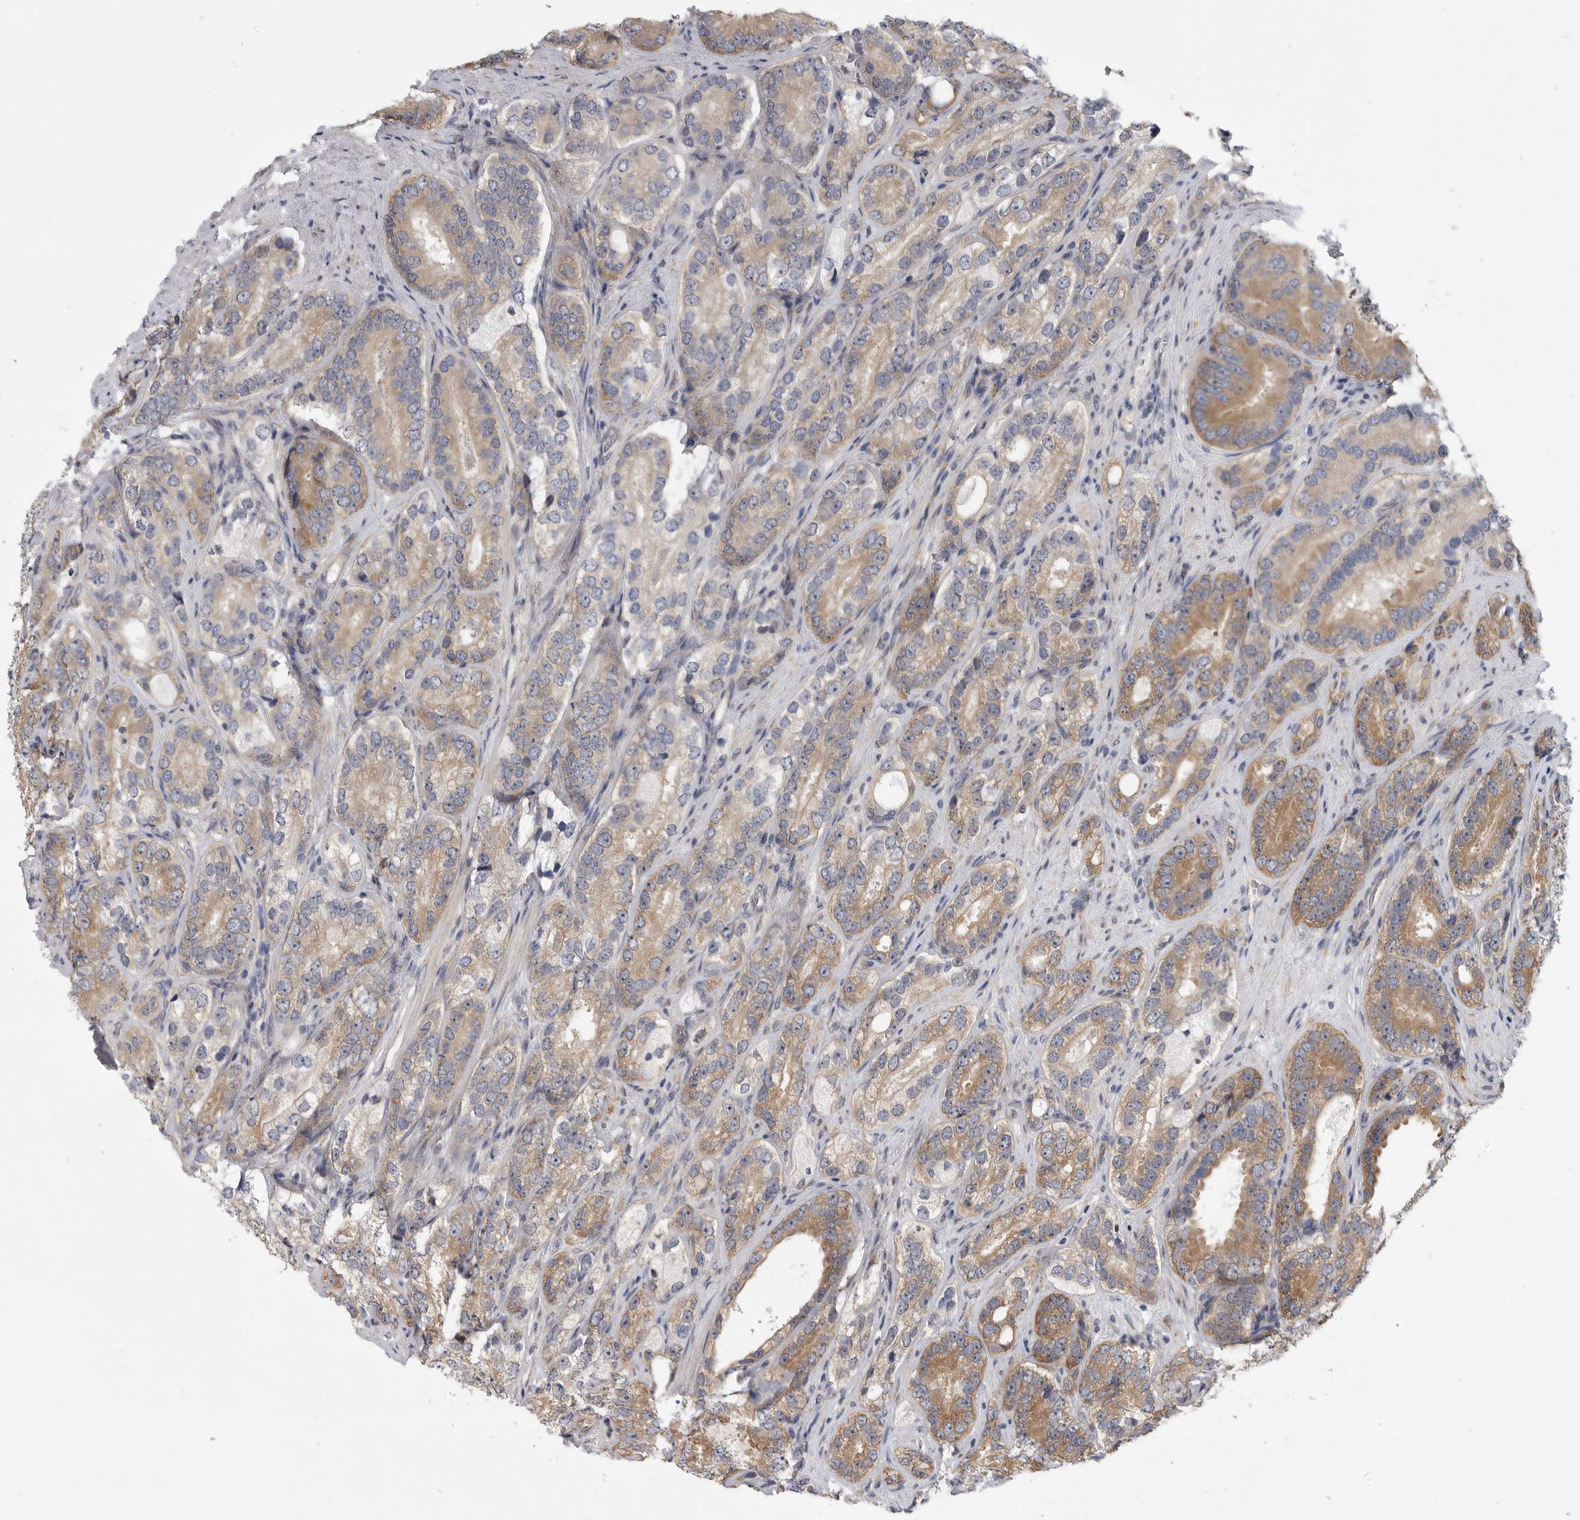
{"staining": {"intensity": "moderate", "quantity": ">75%", "location": "cytoplasmic/membranous"}, "tissue": "prostate cancer", "cell_type": "Tumor cells", "image_type": "cancer", "snomed": [{"axis": "morphology", "description": "Adenocarcinoma, High grade"}, {"axis": "topography", "description": "Prostate"}], "caption": "DAB (3,3'-diaminobenzidine) immunohistochemical staining of human prostate cancer reveals moderate cytoplasmic/membranous protein positivity in about >75% of tumor cells.", "gene": "FBXO43", "patient": {"sex": "male", "age": 56}}